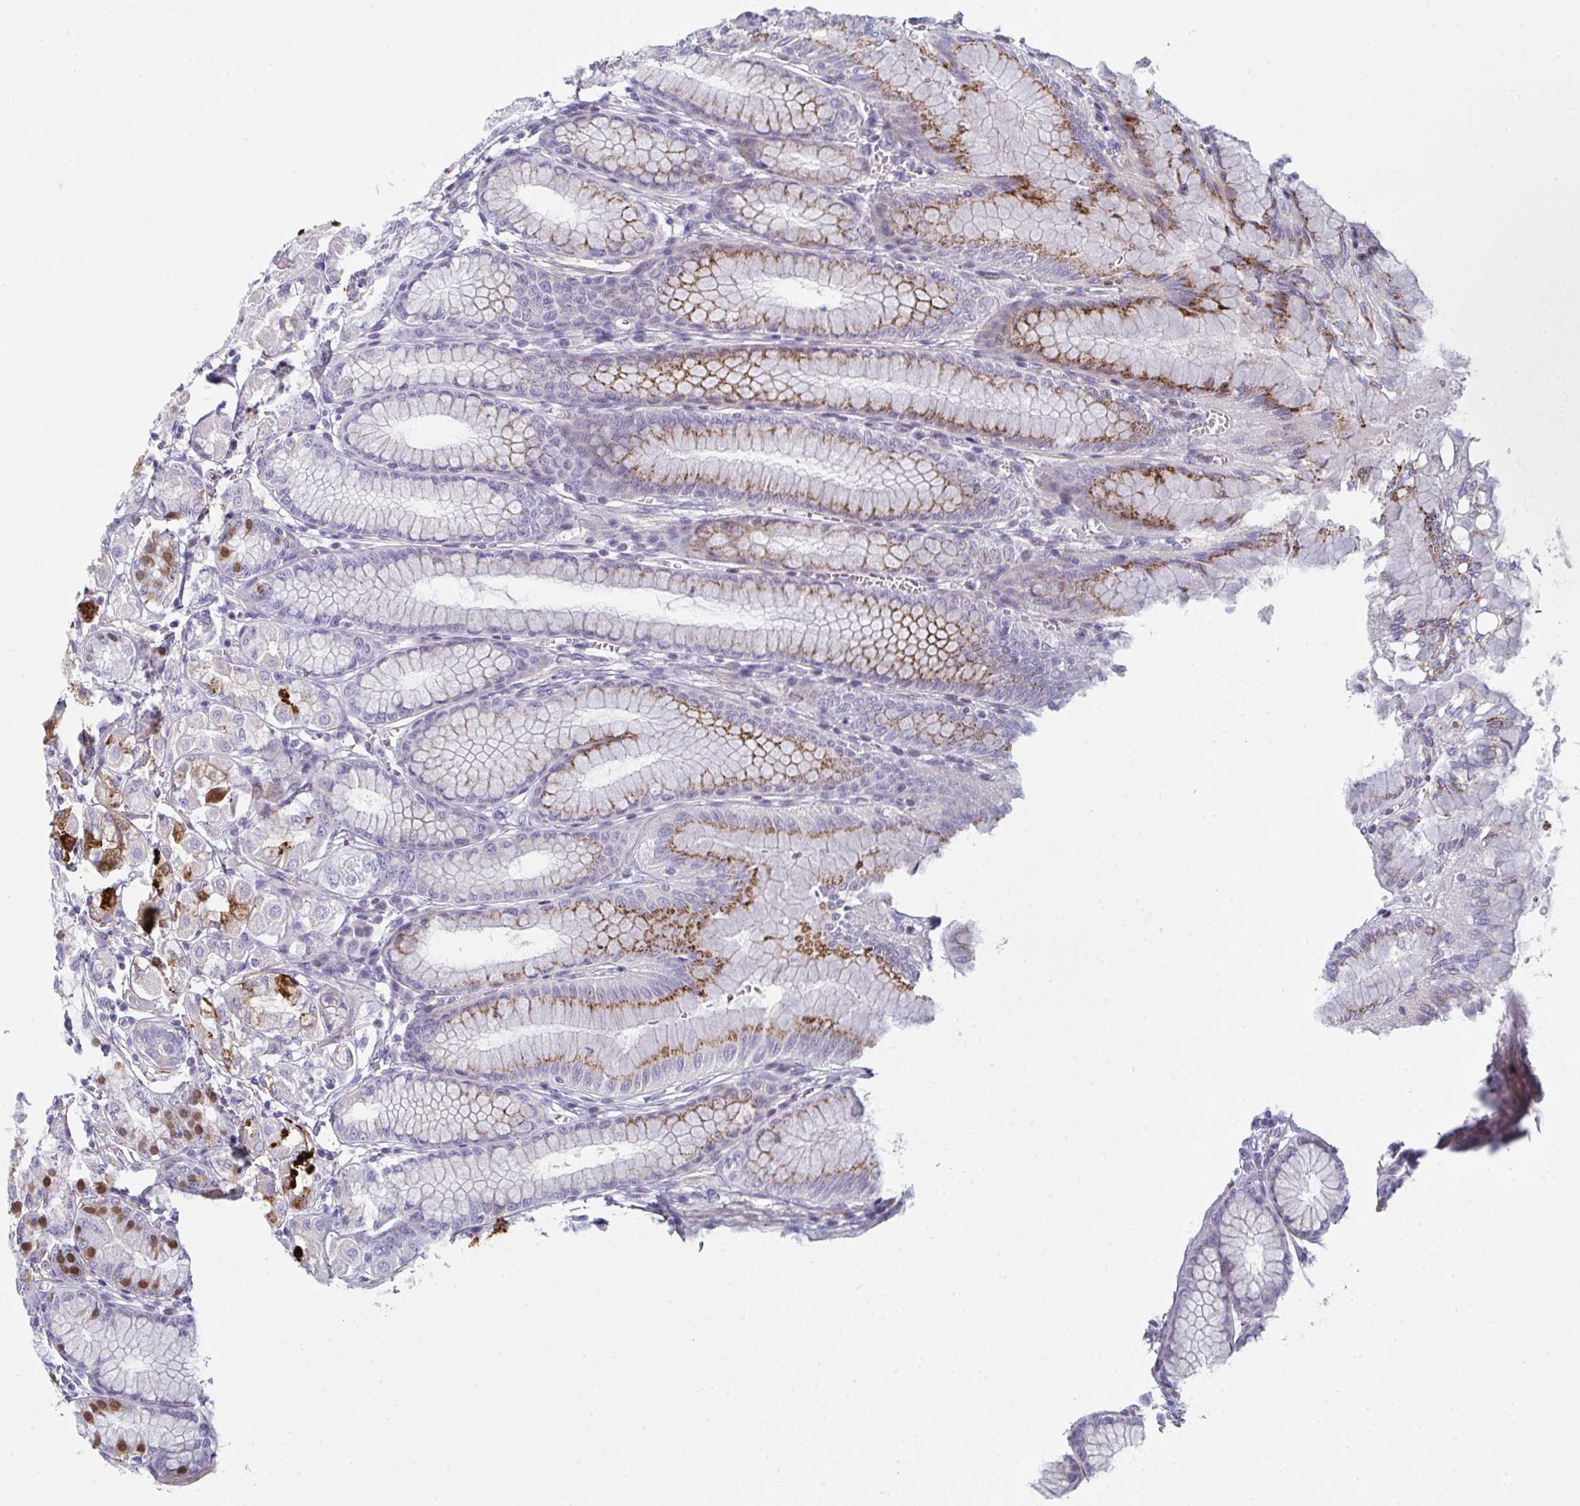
{"staining": {"intensity": "moderate", "quantity": "25%-75%", "location": "cytoplasmic/membranous"}, "tissue": "stomach", "cell_type": "Glandular cells", "image_type": "normal", "snomed": [{"axis": "morphology", "description": "Normal tissue, NOS"}, {"axis": "topography", "description": "Stomach"}, {"axis": "topography", "description": "Stomach, lower"}], "caption": "A high-resolution micrograph shows immunohistochemistry staining of benign stomach, which shows moderate cytoplasmic/membranous staining in approximately 25%-75% of glandular cells. (DAB IHC, brown staining for protein, blue staining for nuclei).", "gene": "A1CF", "patient": {"sex": "male", "age": 76}}